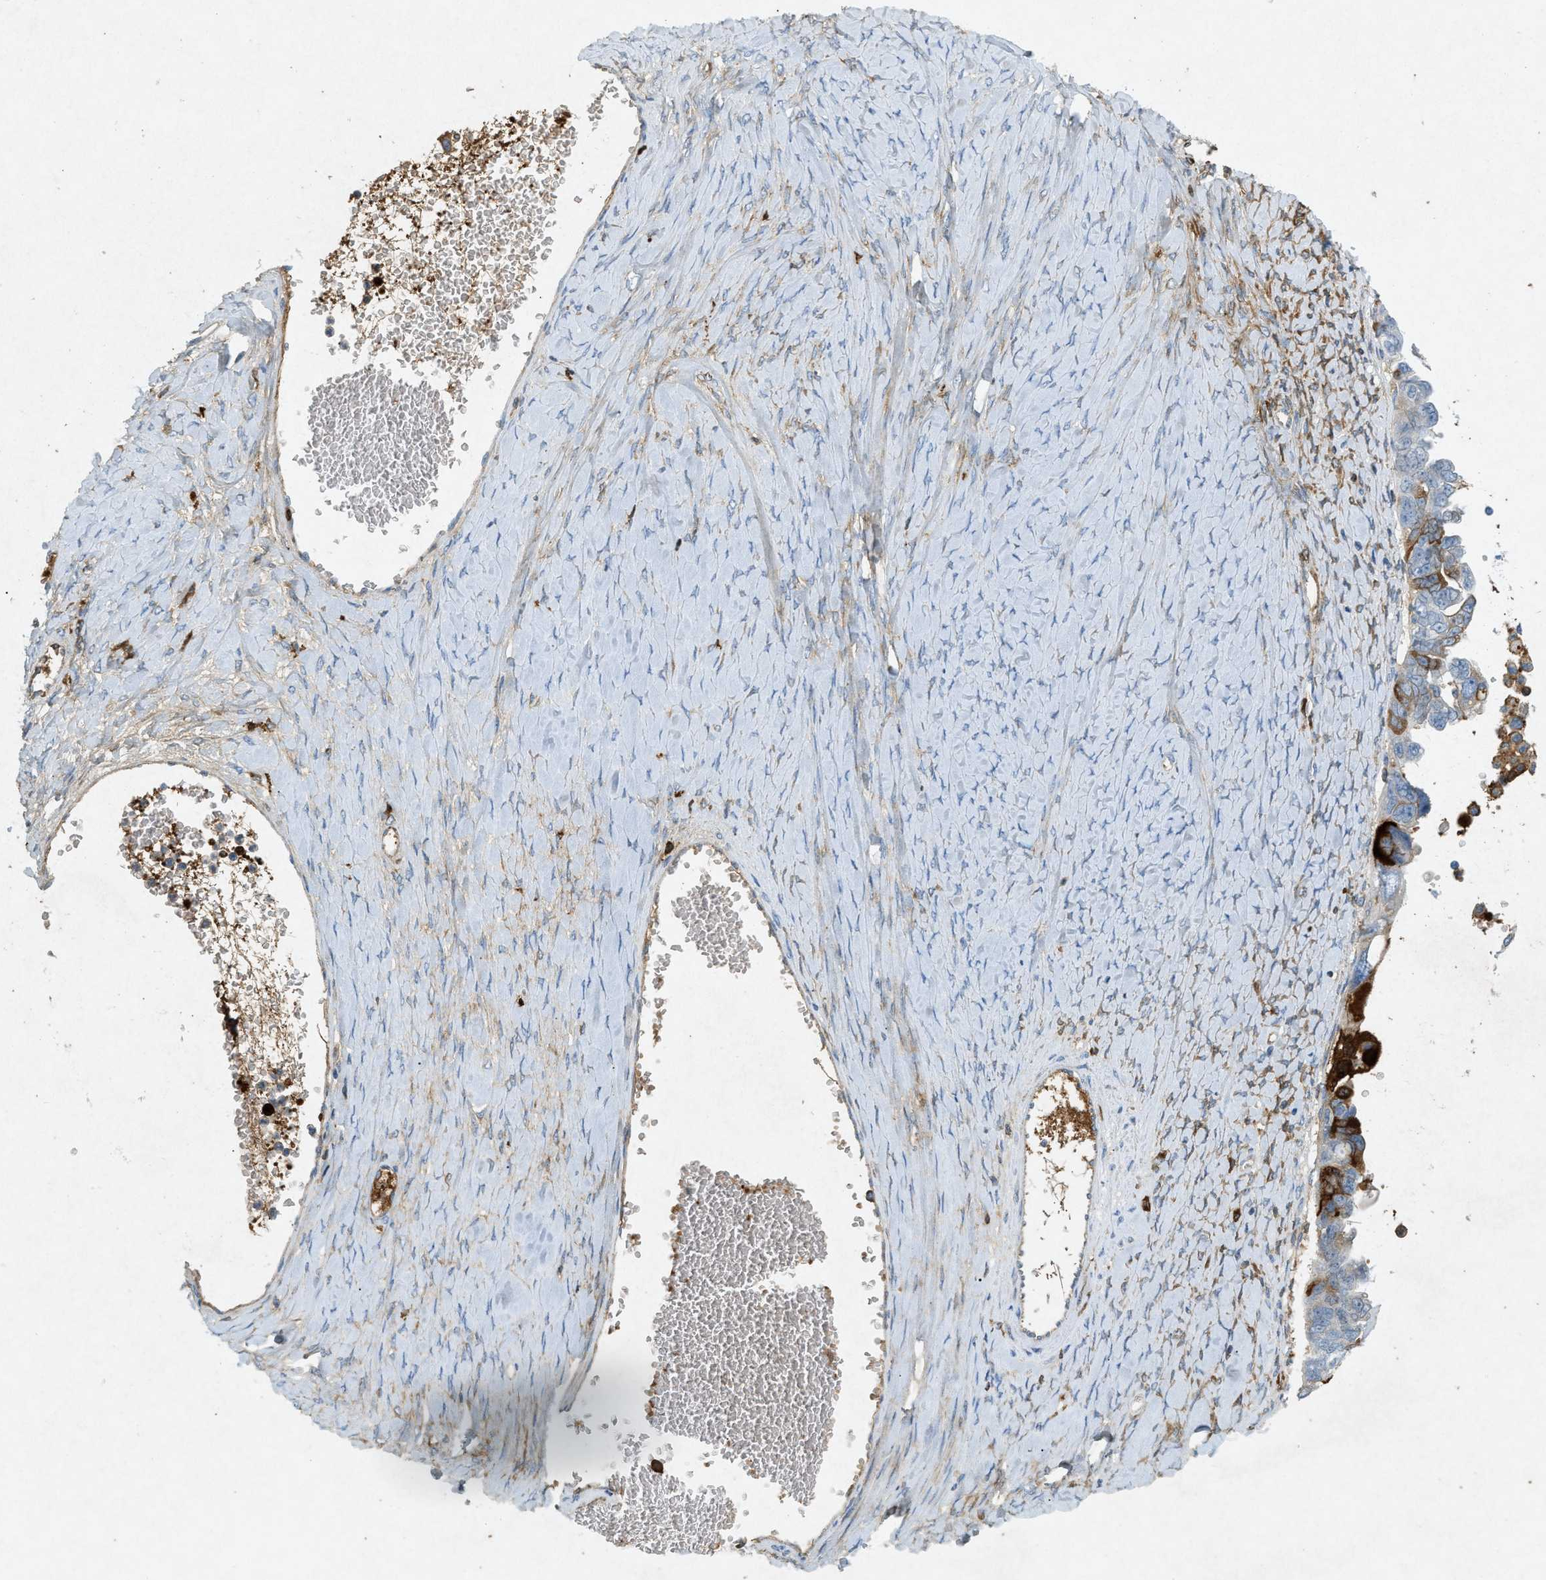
{"staining": {"intensity": "moderate", "quantity": "<25%", "location": "cytoplasmic/membranous"}, "tissue": "ovarian cancer", "cell_type": "Tumor cells", "image_type": "cancer", "snomed": [{"axis": "morphology", "description": "Cystadenocarcinoma, serous, NOS"}, {"axis": "topography", "description": "Ovary"}], "caption": "High-magnification brightfield microscopy of ovarian cancer stained with DAB (brown) and counterstained with hematoxylin (blue). tumor cells exhibit moderate cytoplasmic/membranous staining is appreciated in approximately<25% of cells.", "gene": "F2", "patient": {"sex": "female", "age": 79}}